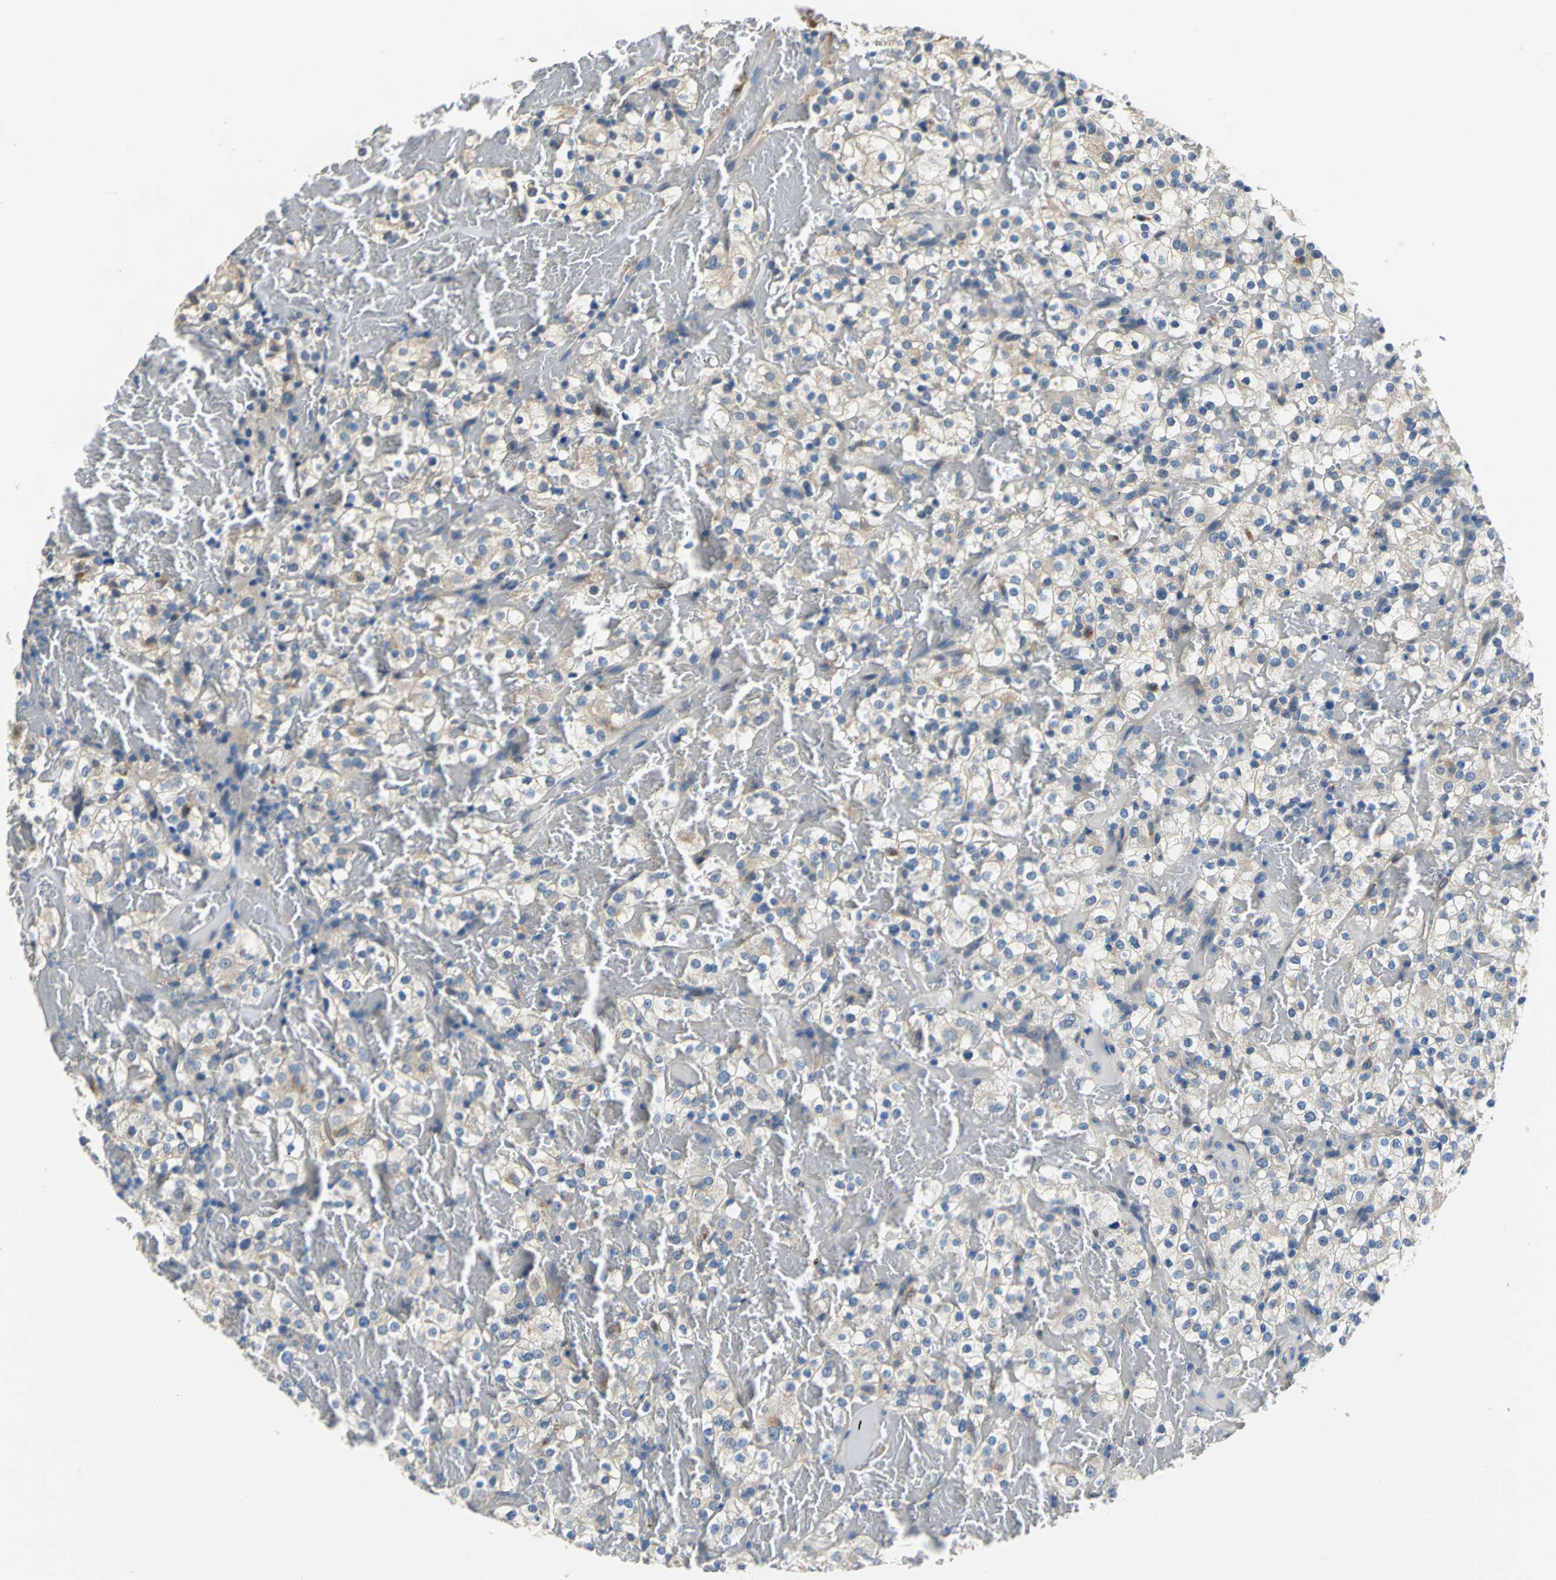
{"staining": {"intensity": "weak", "quantity": ">75%", "location": "cytoplasmic/membranous"}, "tissue": "renal cancer", "cell_type": "Tumor cells", "image_type": "cancer", "snomed": [{"axis": "morphology", "description": "Normal tissue, NOS"}, {"axis": "morphology", "description": "Adenocarcinoma, NOS"}, {"axis": "topography", "description": "Kidney"}], "caption": "Brown immunohistochemical staining in human renal adenocarcinoma demonstrates weak cytoplasmic/membranous expression in about >75% of tumor cells. Immunohistochemistry (ihc) stains the protein in brown and the nuclei are stained blue.", "gene": "RASD2", "patient": {"sex": "female", "age": 72}}